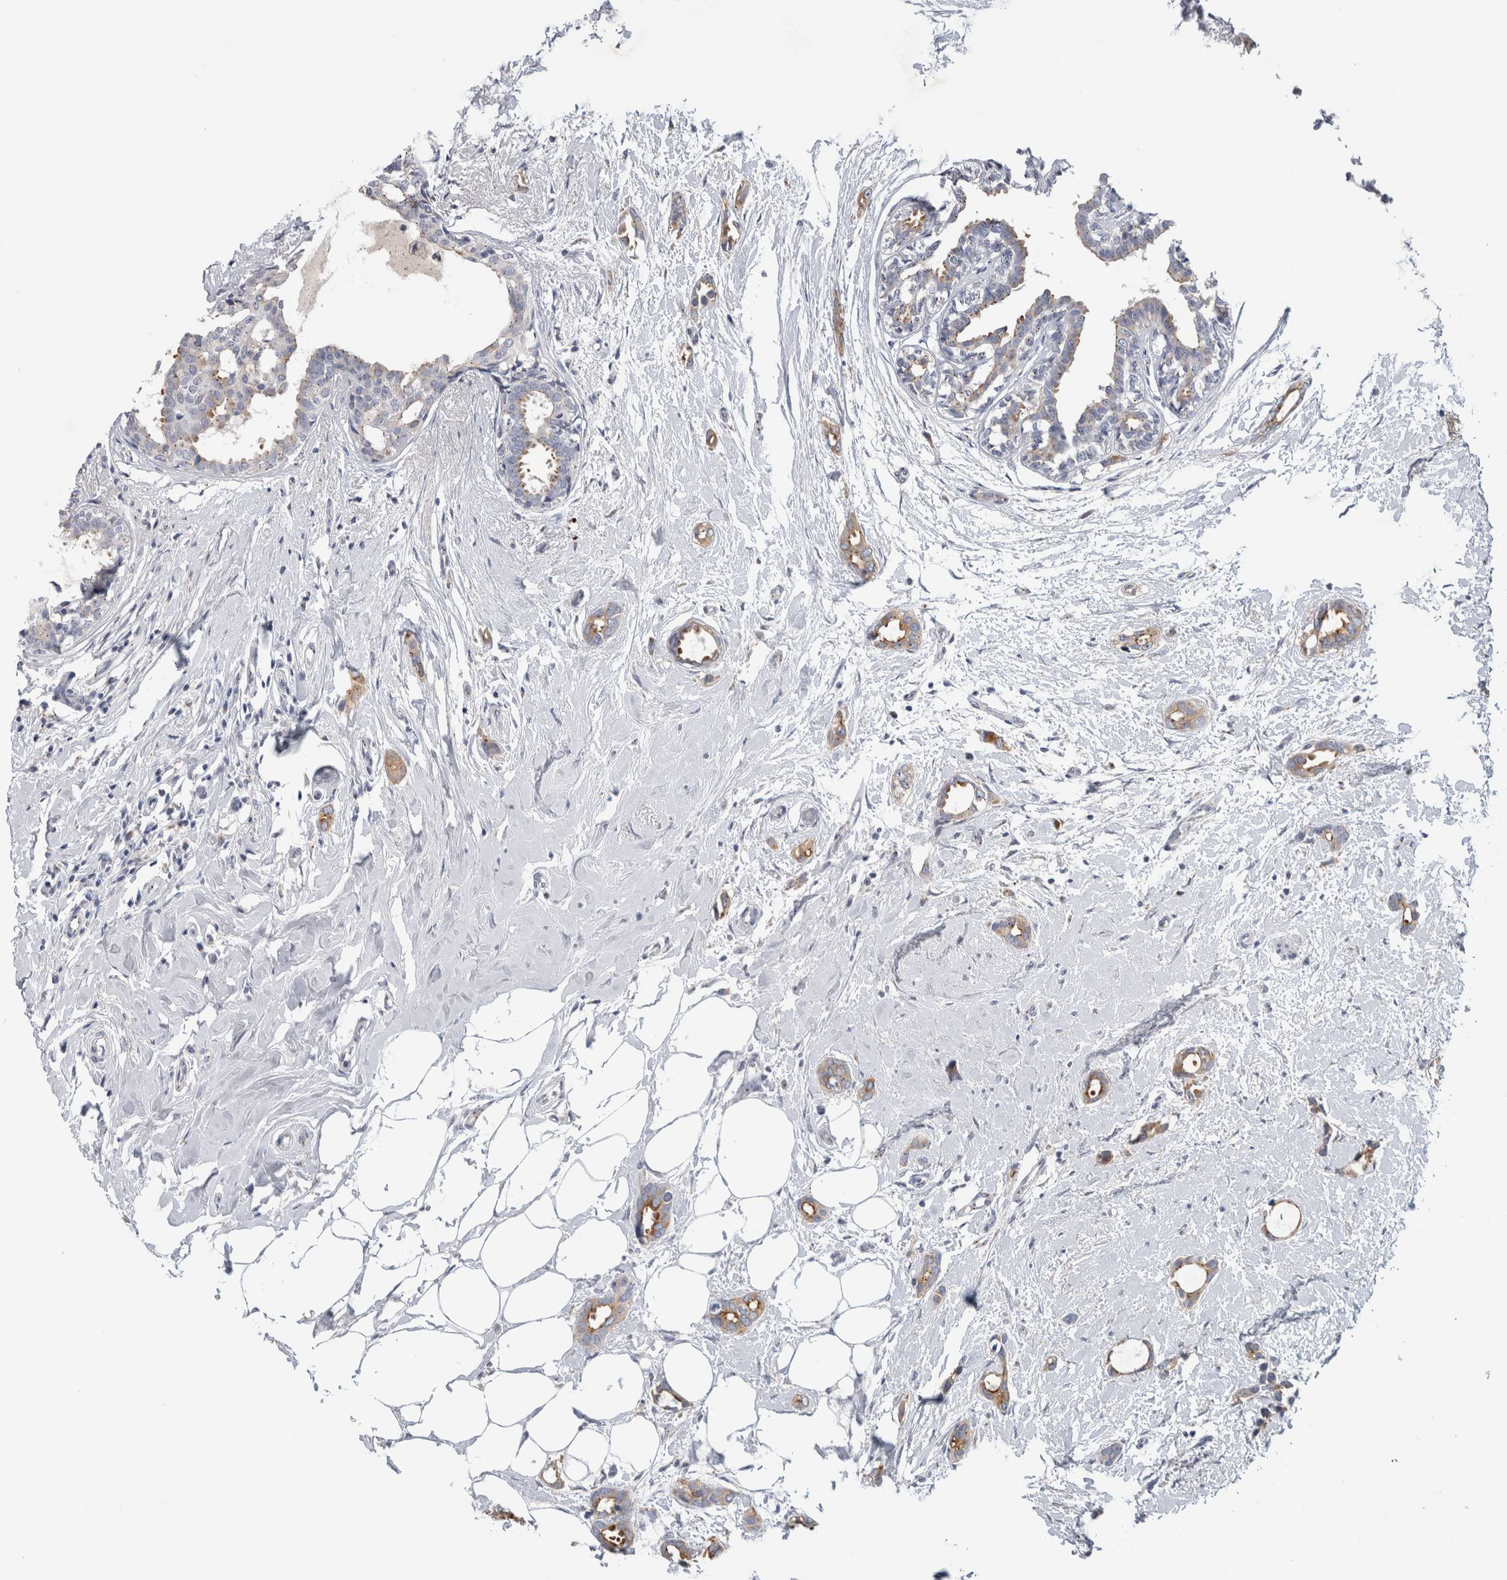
{"staining": {"intensity": "moderate", "quantity": ">75%", "location": "cytoplasmic/membranous"}, "tissue": "breast cancer", "cell_type": "Tumor cells", "image_type": "cancer", "snomed": [{"axis": "morphology", "description": "Duct carcinoma"}, {"axis": "topography", "description": "Breast"}], "caption": "Invasive ductal carcinoma (breast) stained with immunohistochemistry (IHC) reveals moderate cytoplasmic/membranous staining in about >75% of tumor cells. The staining was performed using DAB (3,3'-diaminobenzidine), with brown indicating positive protein expression. Nuclei are stained blue with hematoxylin.", "gene": "AKAP9", "patient": {"sex": "female", "age": 55}}